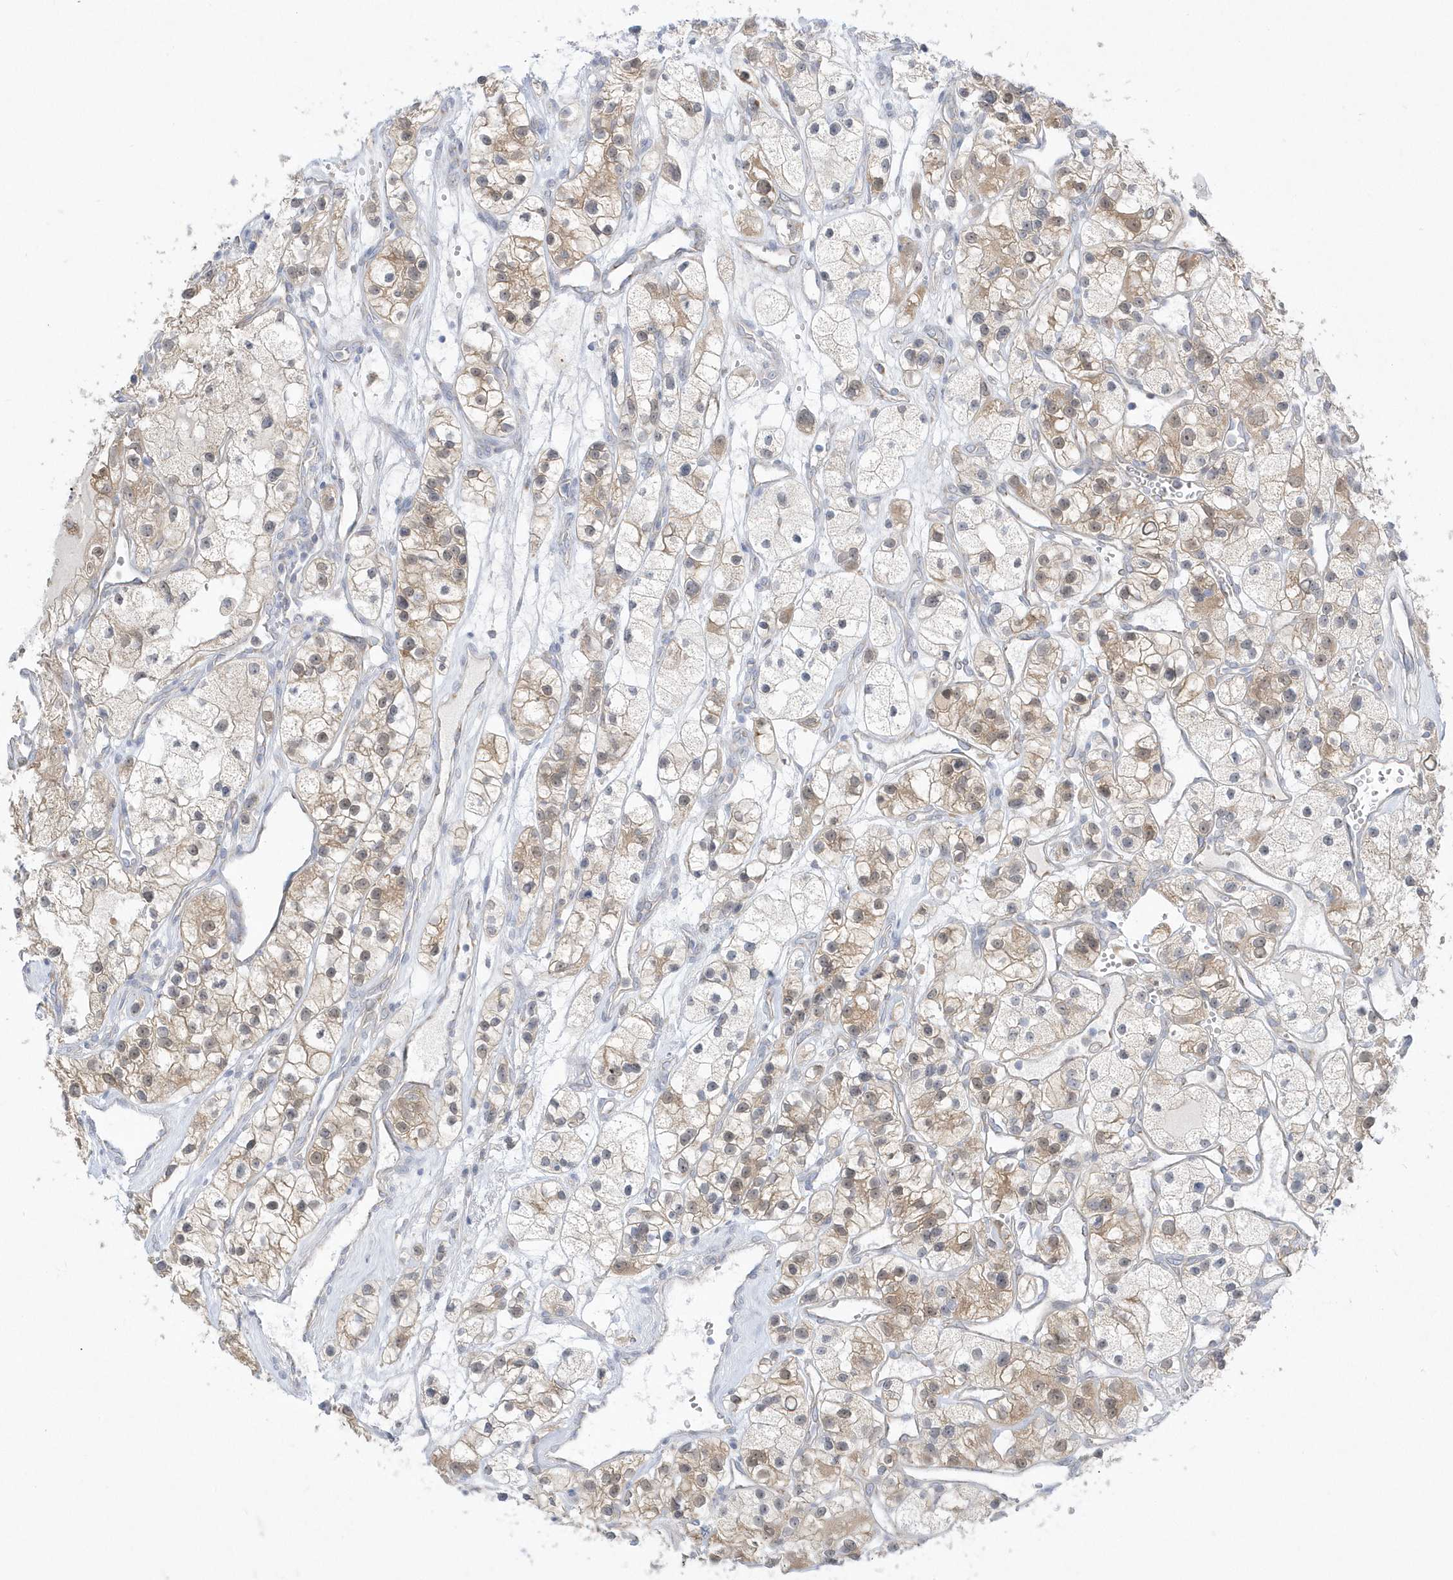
{"staining": {"intensity": "weak", "quantity": "25%-75%", "location": "cytoplasmic/membranous,nuclear"}, "tissue": "renal cancer", "cell_type": "Tumor cells", "image_type": "cancer", "snomed": [{"axis": "morphology", "description": "Adenocarcinoma, NOS"}, {"axis": "topography", "description": "Kidney"}], "caption": "An IHC micrograph of tumor tissue is shown. Protein staining in brown shows weak cytoplasmic/membranous and nuclear positivity in renal cancer (adenocarcinoma) within tumor cells.", "gene": "PCBD1", "patient": {"sex": "female", "age": 57}}